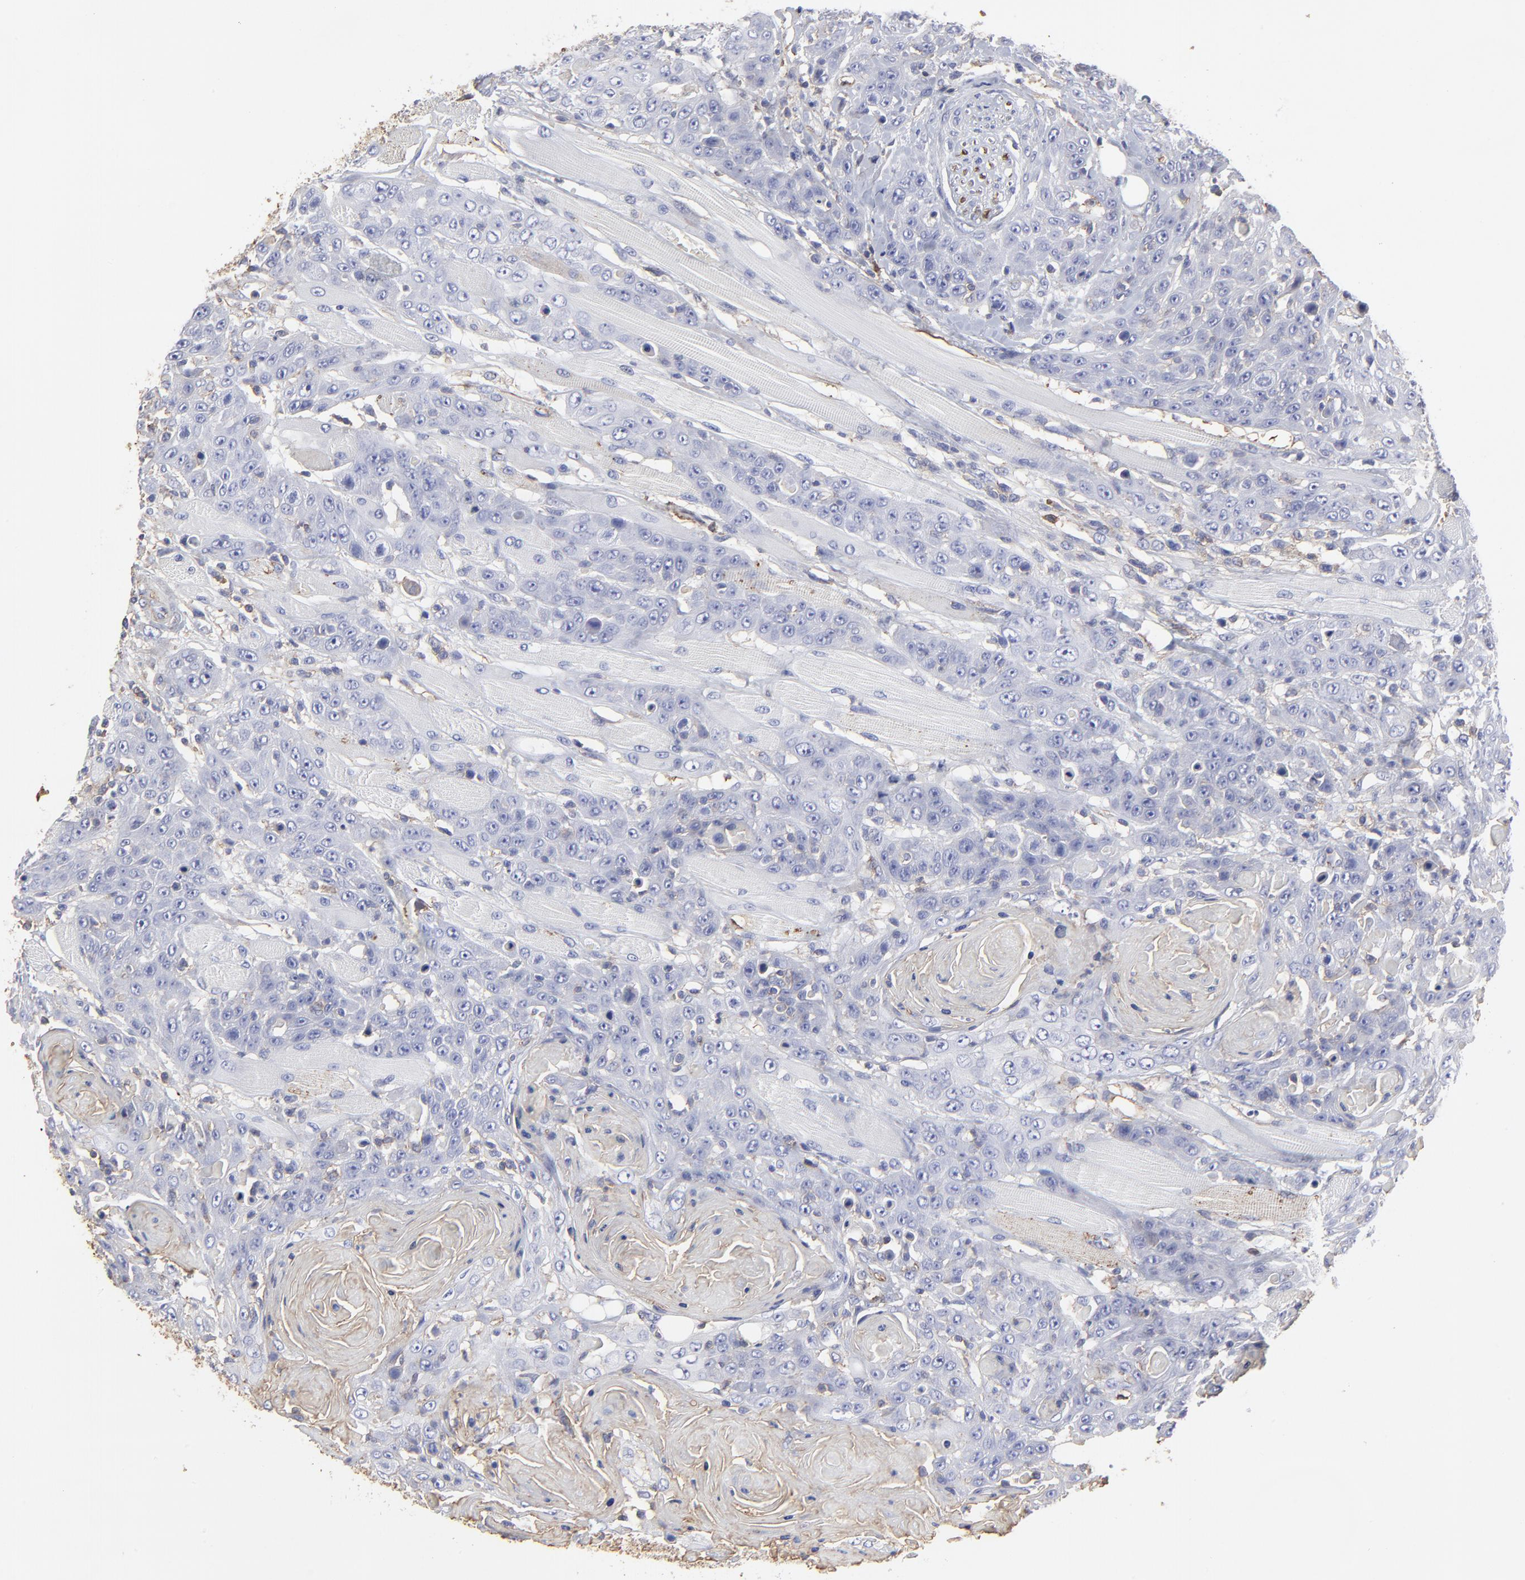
{"staining": {"intensity": "negative", "quantity": "none", "location": "none"}, "tissue": "head and neck cancer", "cell_type": "Tumor cells", "image_type": "cancer", "snomed": [{"axis": "morphology", "description": "Squamous cell carcinoma, NOS"}, {"axis": "topography", "description": "Head-Neck"}], "caption": "Head and neck cancer (squamous cell carcinoma) was stained to show a protein in brown. There is no significant positivity in tumor cells.", "gene": "ANXA6", "patient": {"sex": "female", "age": 84}}